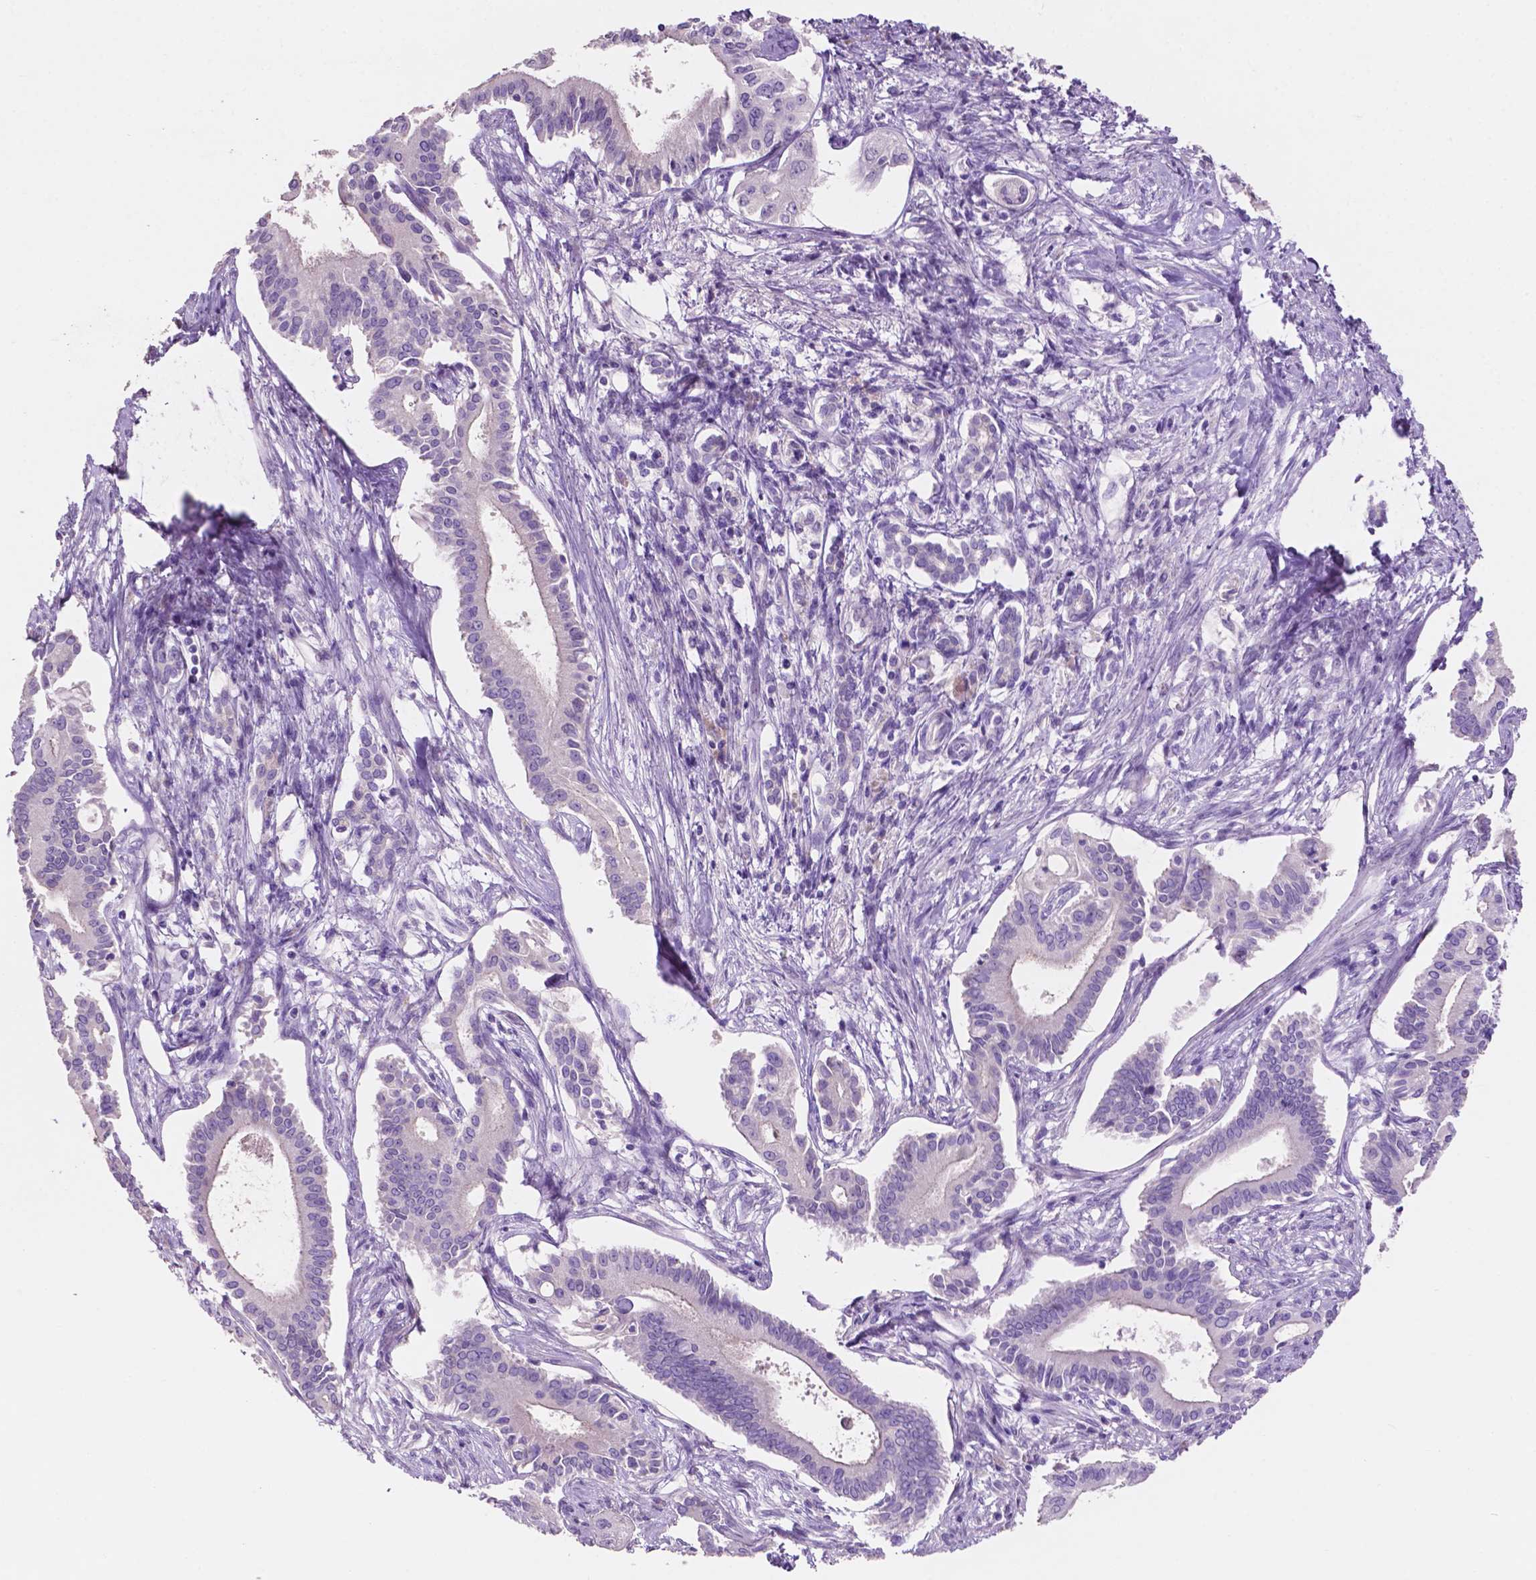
{"staining": {"intensity": "negative", "quantity": "none", "location": "none"}, "tissue": "pancreatic cancer", "cell_type": "Tumor cells", "image_type": "cancer", "snomed": [{"axis": "morphology", "description": "Adenocarcinoma, NOS"}, {"axis": "topography", "description": "Pancreas"}], "caption": "High power microscopy photomicrograph of an immunohistochemistry (IHC) image of adenocarcinoma (pancreatic), revealing no significant positivity in tumor cells. (Brightfield microscopy of DAB (3,3'-diaminobenzidine) immunohistochemistry at high magnification).", "gene": "CLDN17", "patient": {"sex": "female", "age": 68}}